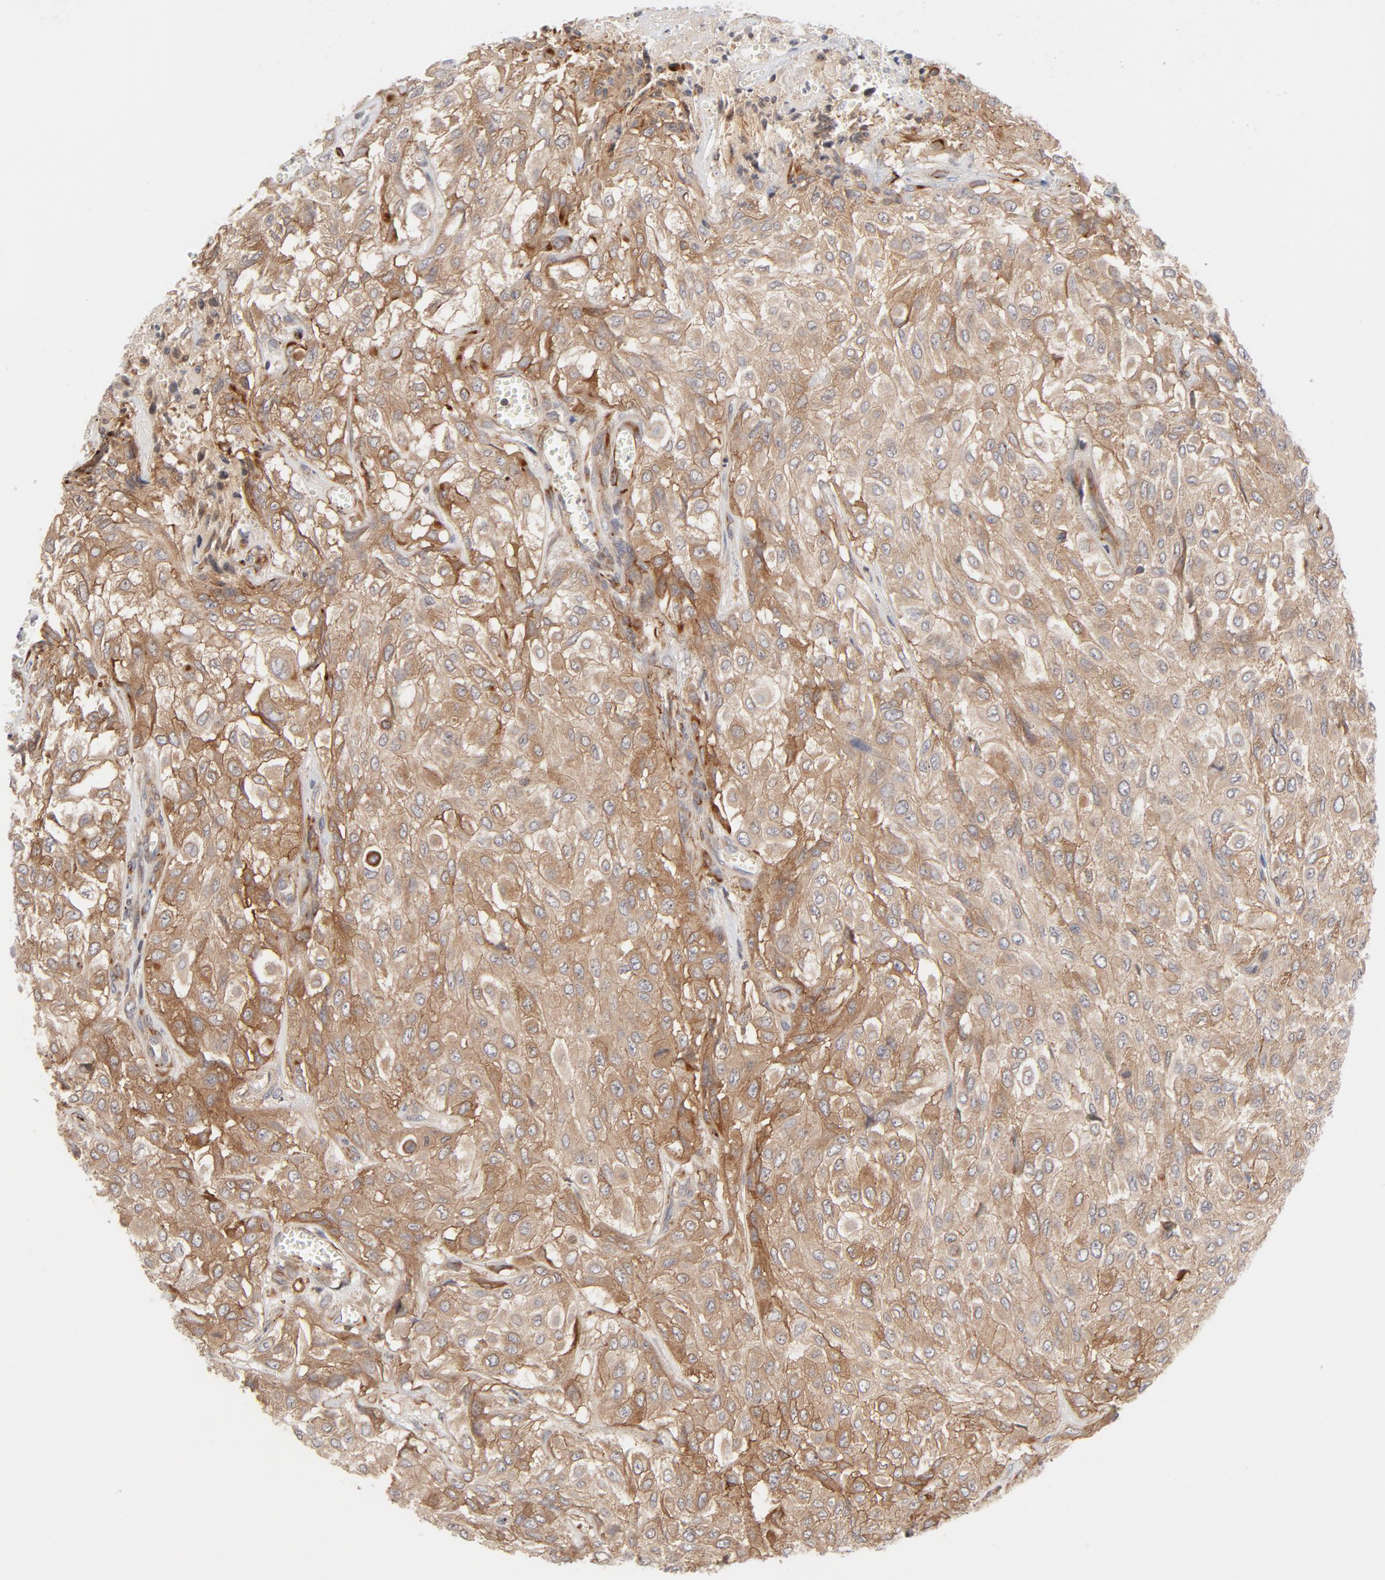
{"staining": {"intensity": "moderate", "quantity": ">75%", "location": "cytoplasmic/membranous"}, "tissue": "urothelial cancer", "cell_type": "Tumor cells", "image_type": "cancer", "snomed": [{"axis": "morphology", "description": "Urothelial carcinoma, High grade"}, {"axis": "topography", "description": "Urinary bladder"}], "caption": "Moderate cytoplasmic/membranous expression for a protein is identified in about >75% of tumor cells of high-grade urothelial carcinoma using immunohistochemistry.", "gene": "DNAAF2", "patient": {"sex": "male", "age": 57}}